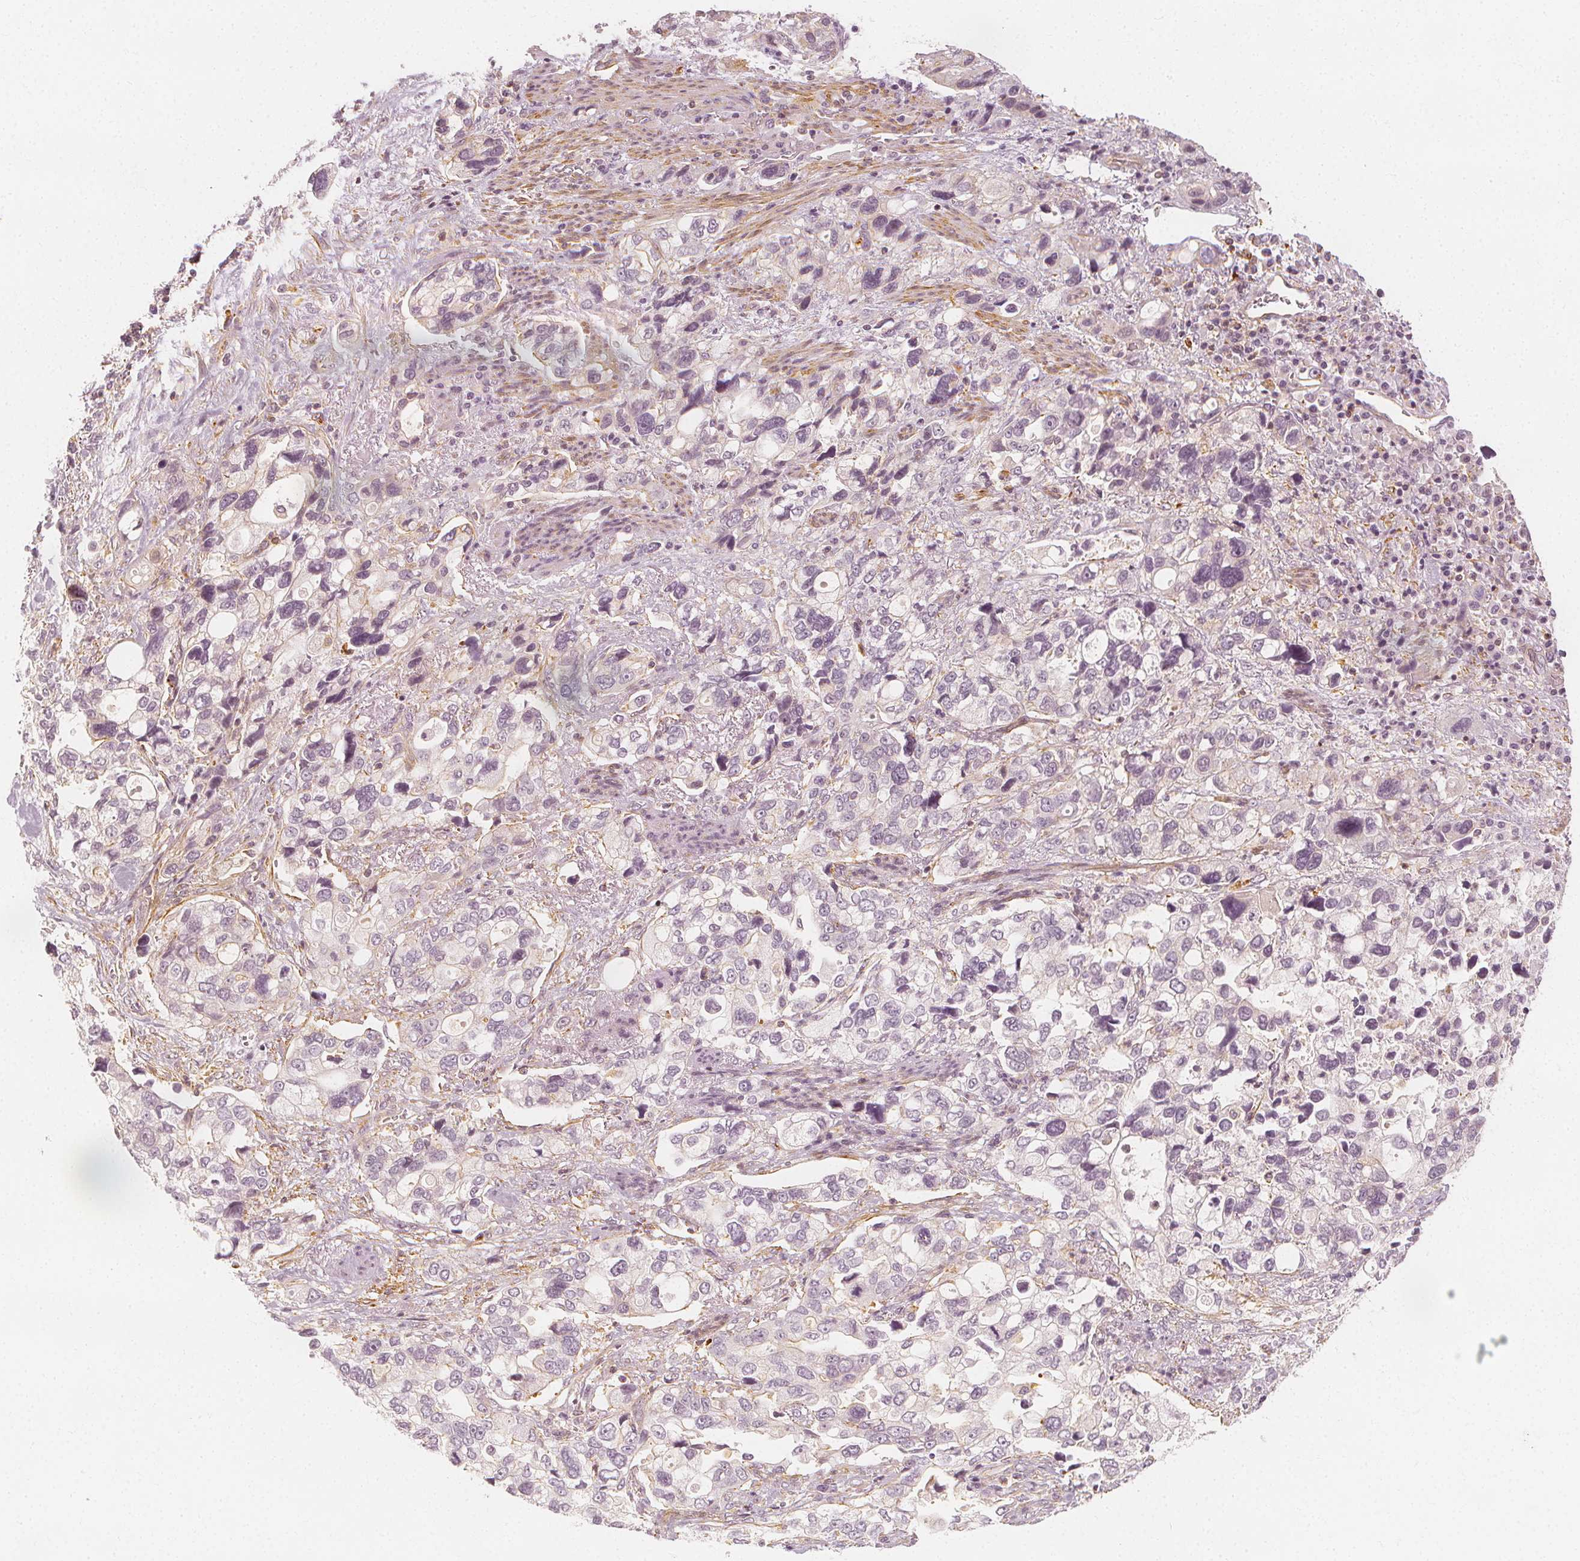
{"staining": {"intensity": "negative", "quantity": "none", "location": "none"}, "tissue": "stomach cancer", "cell_type": "Tumor cells", "image_type": "cancer", "snomed": [{"axis": "morphology", "description": "Adenocarcinoma, NOS"}, {"axis": "topography", "description": "Stomach, upper"}], "caption": "This micrograph is of stomach cancer (adenocarcinoma) stained with immunohistochemistry to label a protein in brown with the nuclei are counter-stained blue. There is no positivity in tumor cells. (DAB (3,3'-diaminobenzidine) immunohistochemistry (IHC) visualized using brightfield microscopy, high magnification).", "gene": "ARHGAP26", "patient": {"sex": "female", "age": 81}}